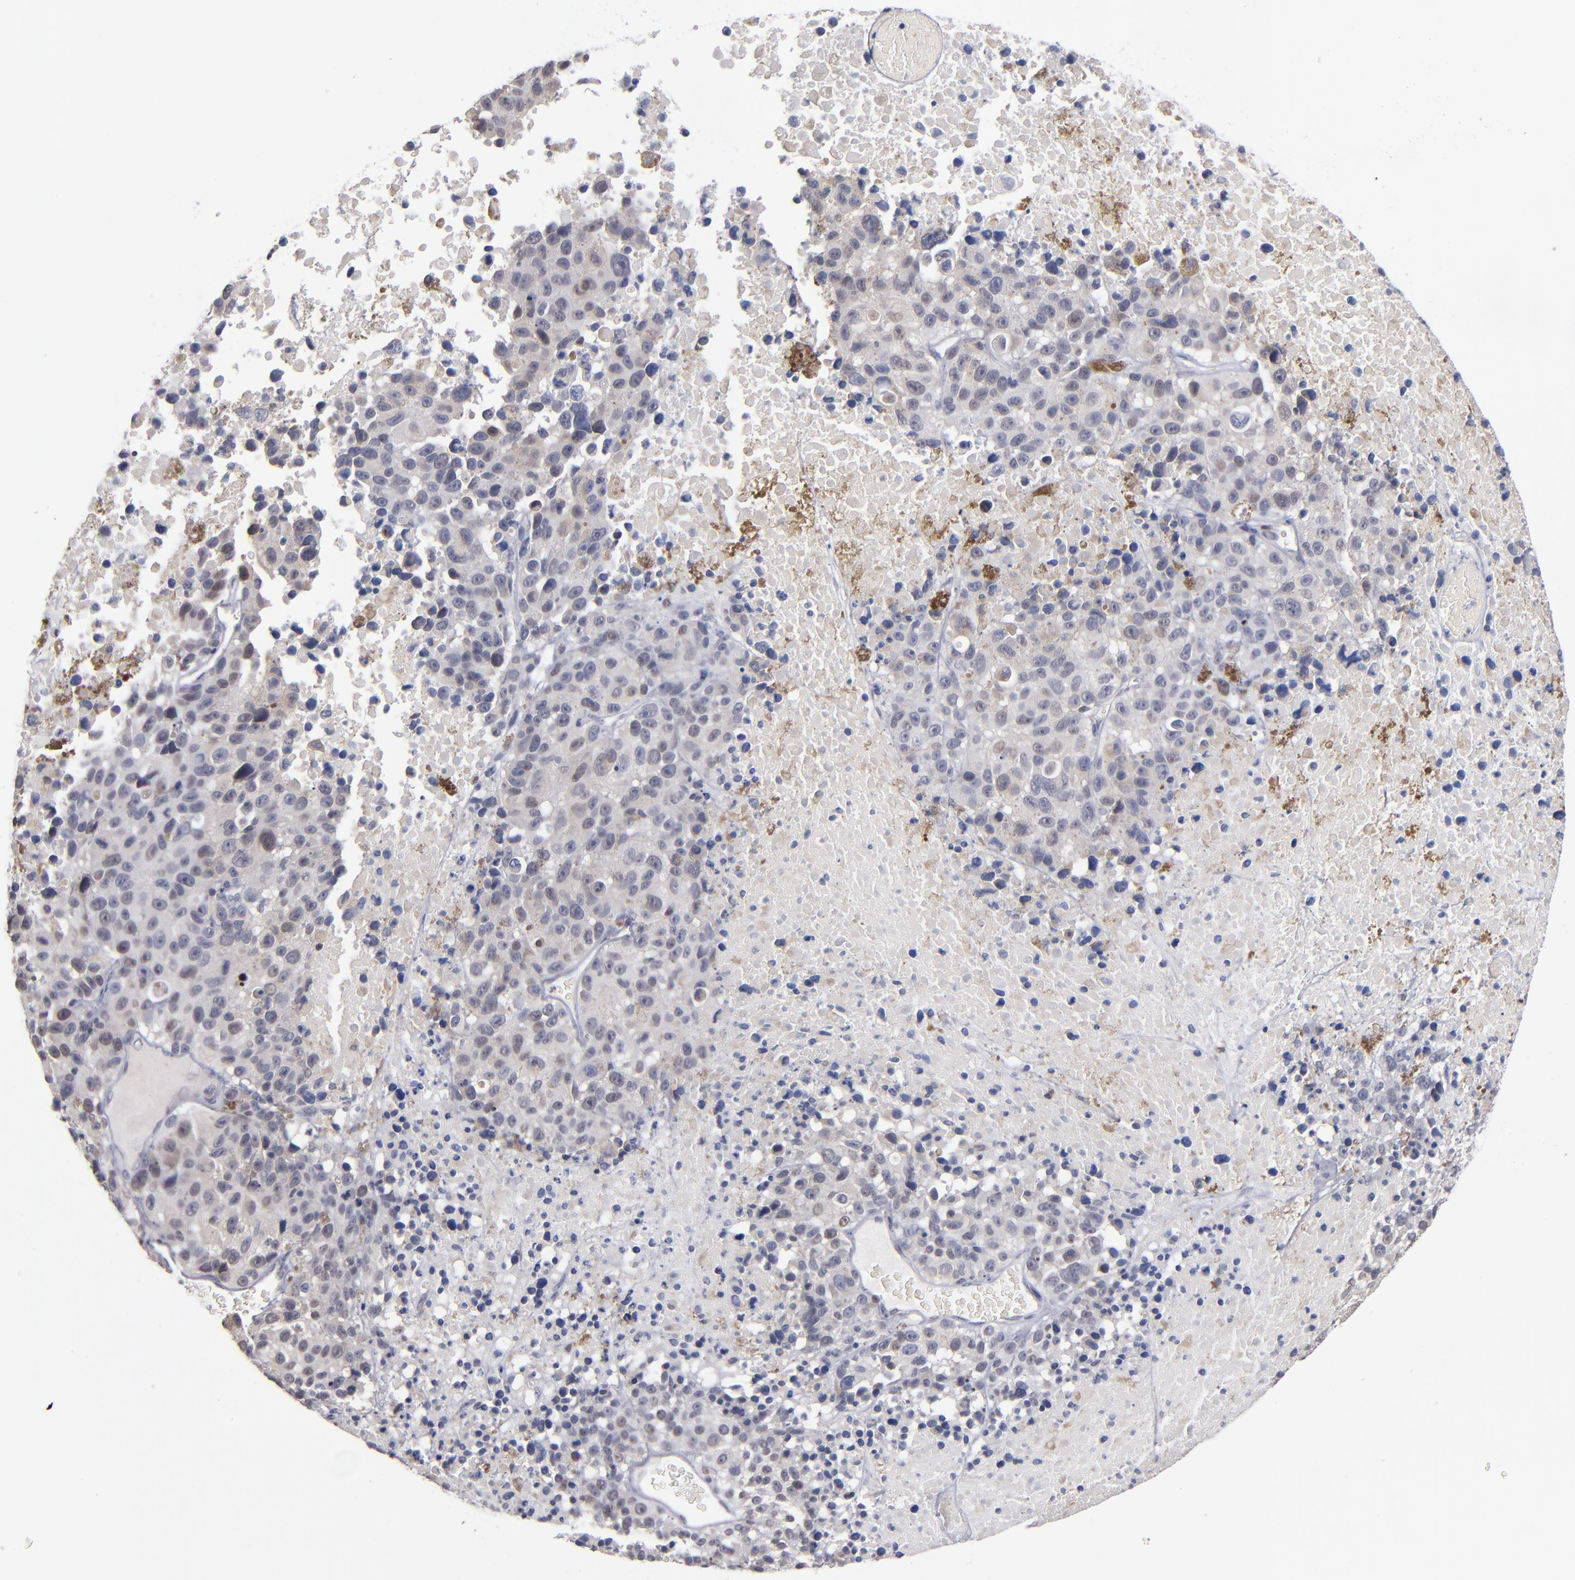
{"staining": {"intensity": "weak", "quantity": "25%-75%", "location": "nuclear"}, "tissue": "melanoma", "cell_type": "Tumor cells", "image_type": "cancer", "snomed": [{"axis": "morphology", "description": "Malignant melanoma, Metastatic site"}, {"axis": "topography", "description": "Cerebral cortex"}], "caption": "Immunohistochemistry photomicrograph of neoplastic tissue: human melanoma stained using immunohistochemistry reveals low levels of weak protein expression localized specifically in the nuclear of tumor cells, appearing as a nuclear brown color.", "gene": "ODF2", "patient": {"sex": "female", "age": 52}}